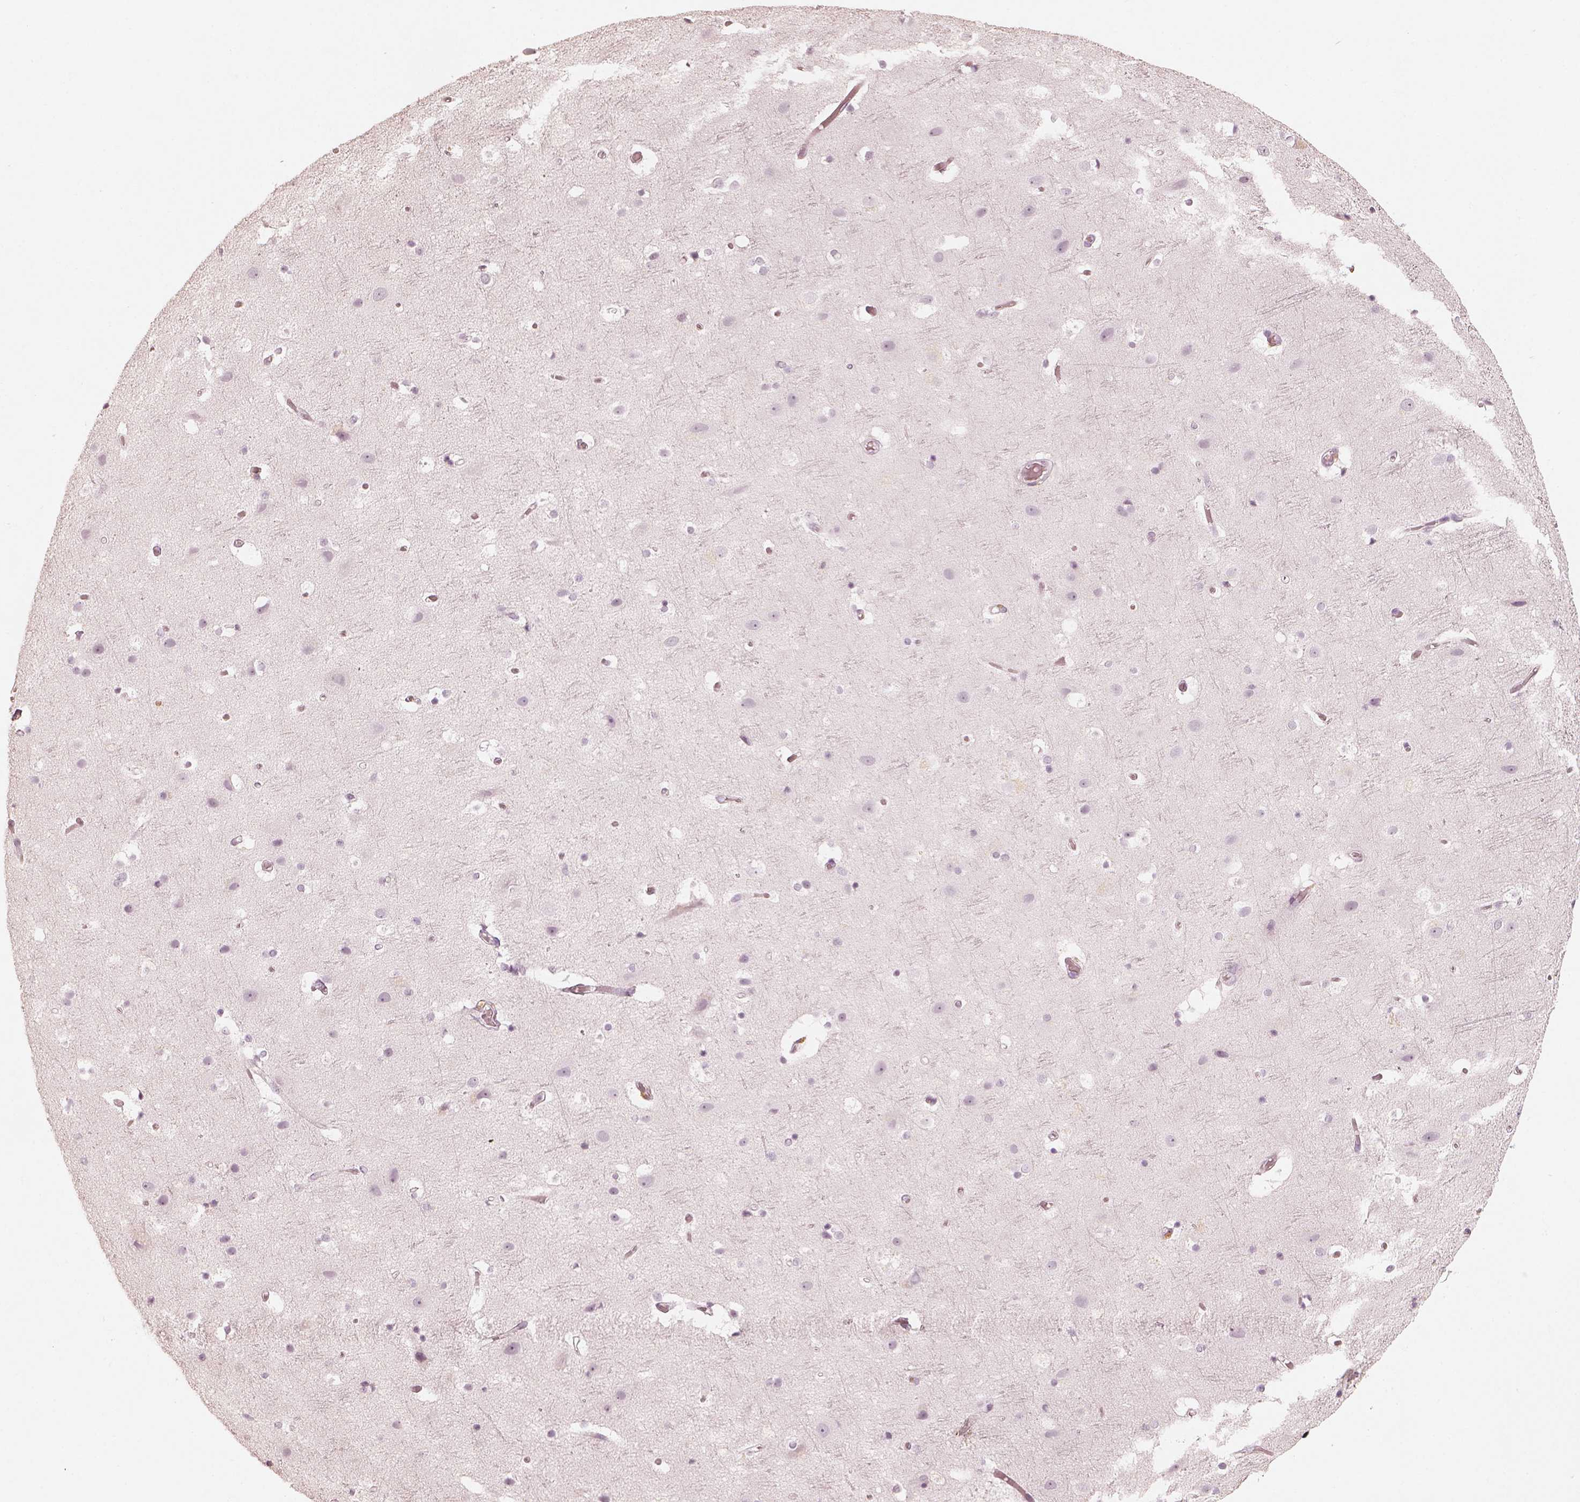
{"staining": {"intensity": "negative", "quantity": "none", "location": "none"}, "tissue": "cerebral cortex", "cell_type": "Endothelial cells", "image_type": "normal", "snomed": [{"axis": "morphology", "description": "Normal tissue, NOS"}, {"axis": "topography", "description": "Cerebral cortex"}], "caption": "There is no significant positivity in endothelial cells of cerebral cortex. (Stains: DAB (3,3'-diaminobenzidine) immunohistochemistry (IHC) with hematoxylin counter stain, Microscopy: brightfield microscopy at high magnification).", "gene": "KRT82", "patient": {"sex": "female", "age": 52}}